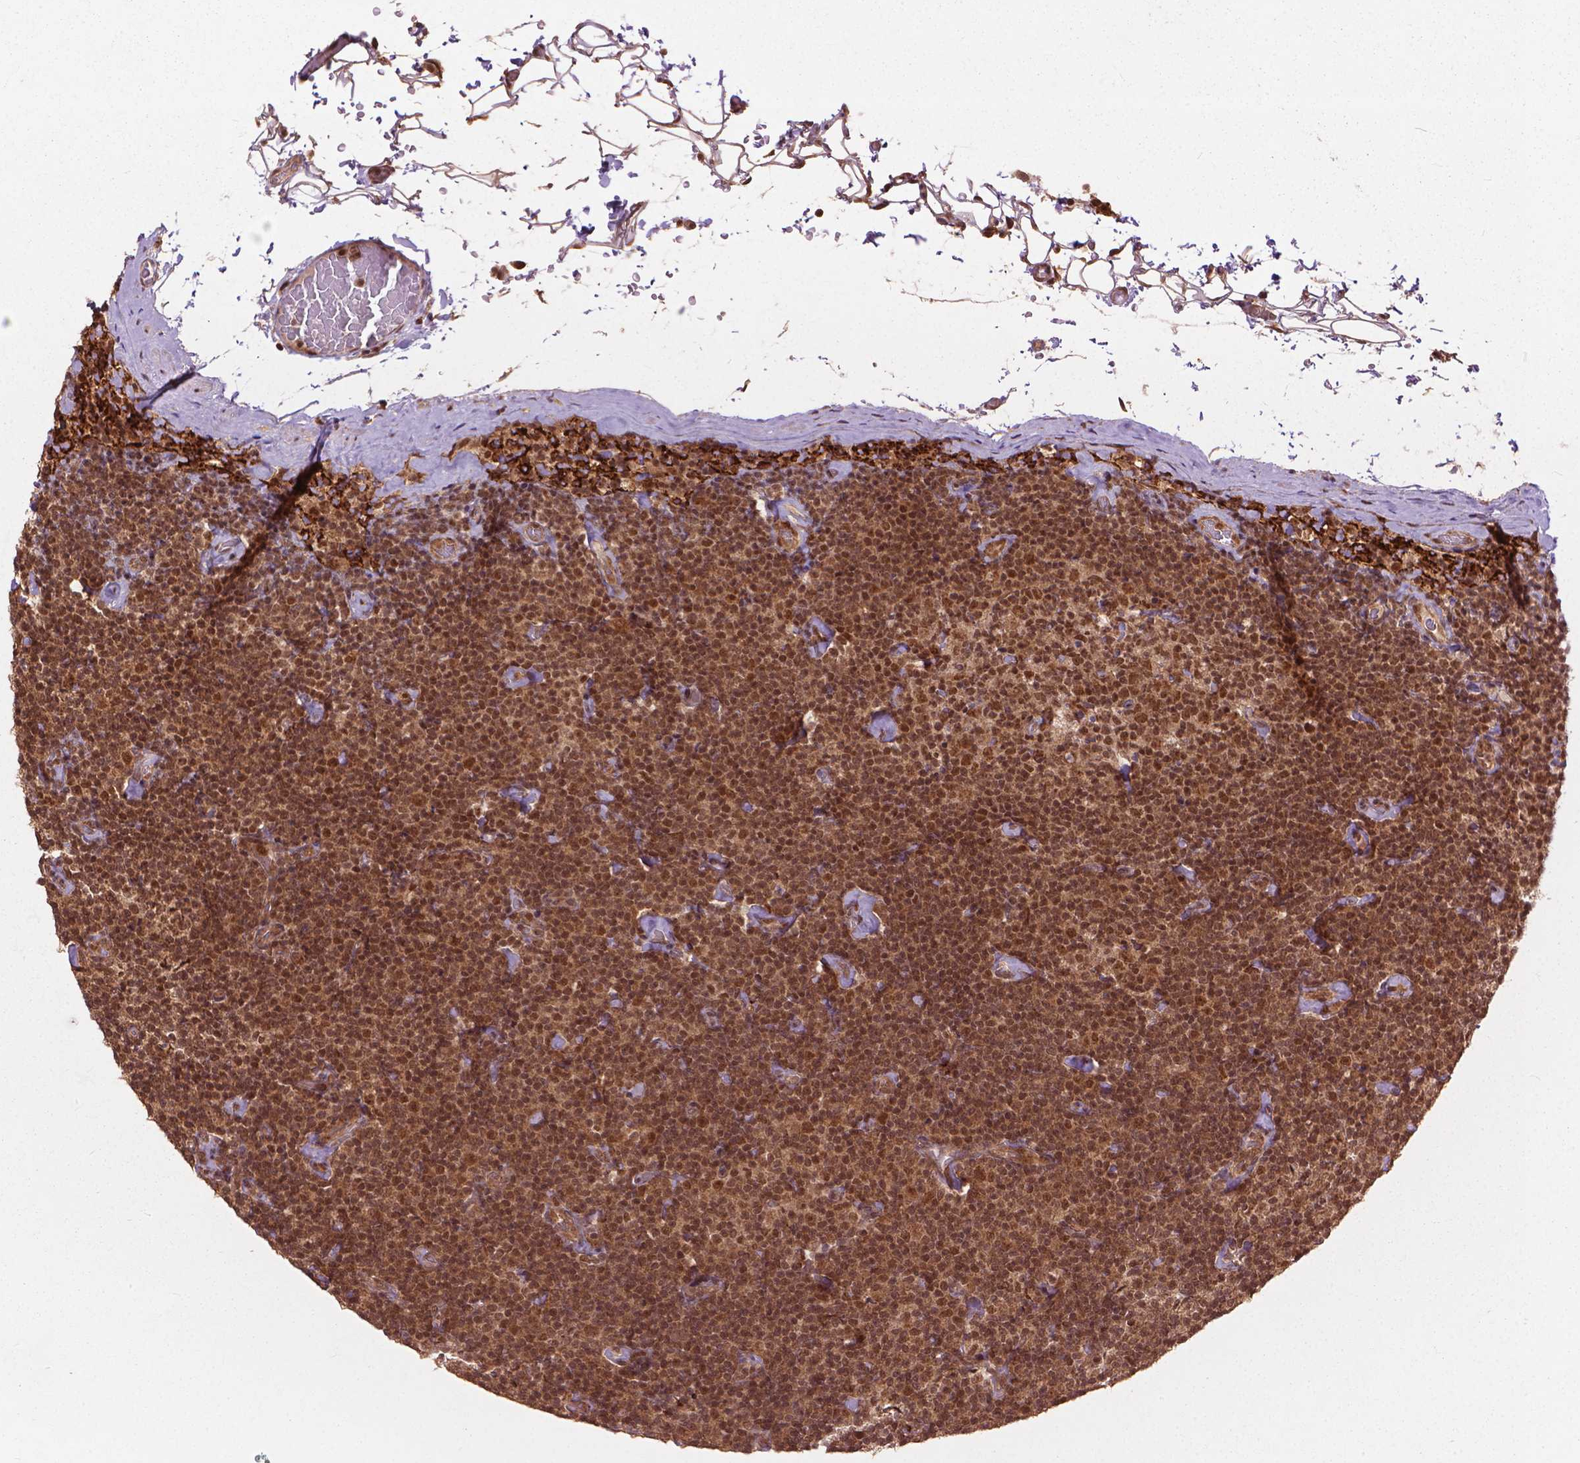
{"staining": {"intensity": "moderate", "quantity": ">75%", "location": "cytoplasmic/membranous,nuclear"}, "tissue": "lymphoma", "cell_type": "Tumor cells", "image_type": "cancer", "snomed": [{"axis": "morphology", "description": "Malignant lymphoma, non-Hodgkin's type, Low grade"}, {"axis": "topography", "description": "Lymph node"}], "caption": "A photomicrograph of lymphoma stained for a protein exhibits moderate cytoplasmic/membranous and nuclear brown staining in tumor cells.", "gene": "SSU72", "patient": {"sex": "male", "age": 81}}